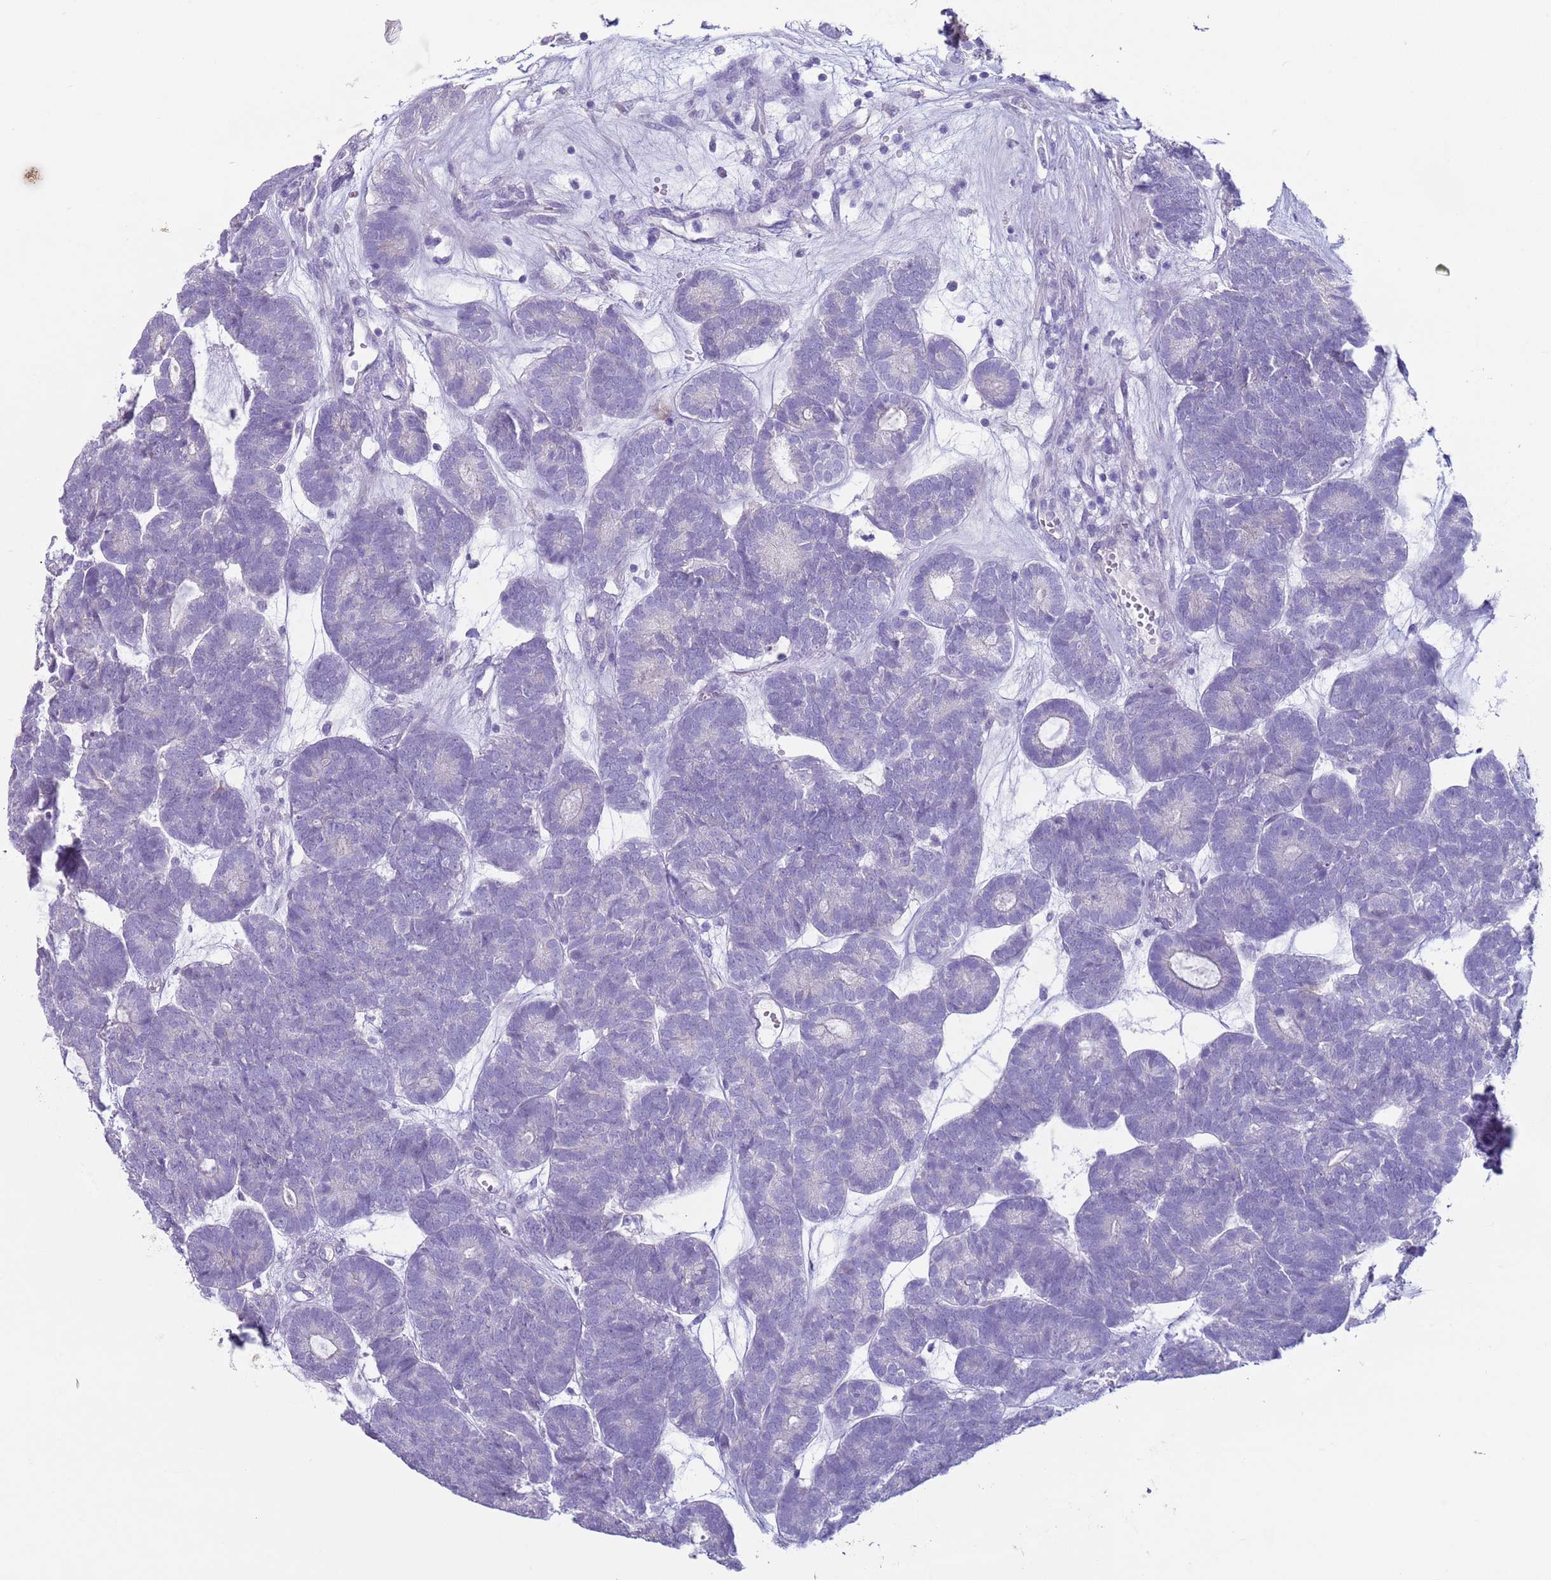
{"staining": {"intensity": "negative", "quantity": "none", "location": "none"}, "tissue": "head and neck cancer", "cell_type": "Tumor cells", "image_type": "cancer", "snomed": [{"axis": "morphology", "description": "Adenocarcinoma, NOS"}, {"axis": "topography", "description": "Head-Neck"}], "caption": "The image shows no staining of tumor cells in head and neck cancer (adenocarcinoma).", "gene": "NPAP1", "patient": {"sex": "female", "age": 81}}